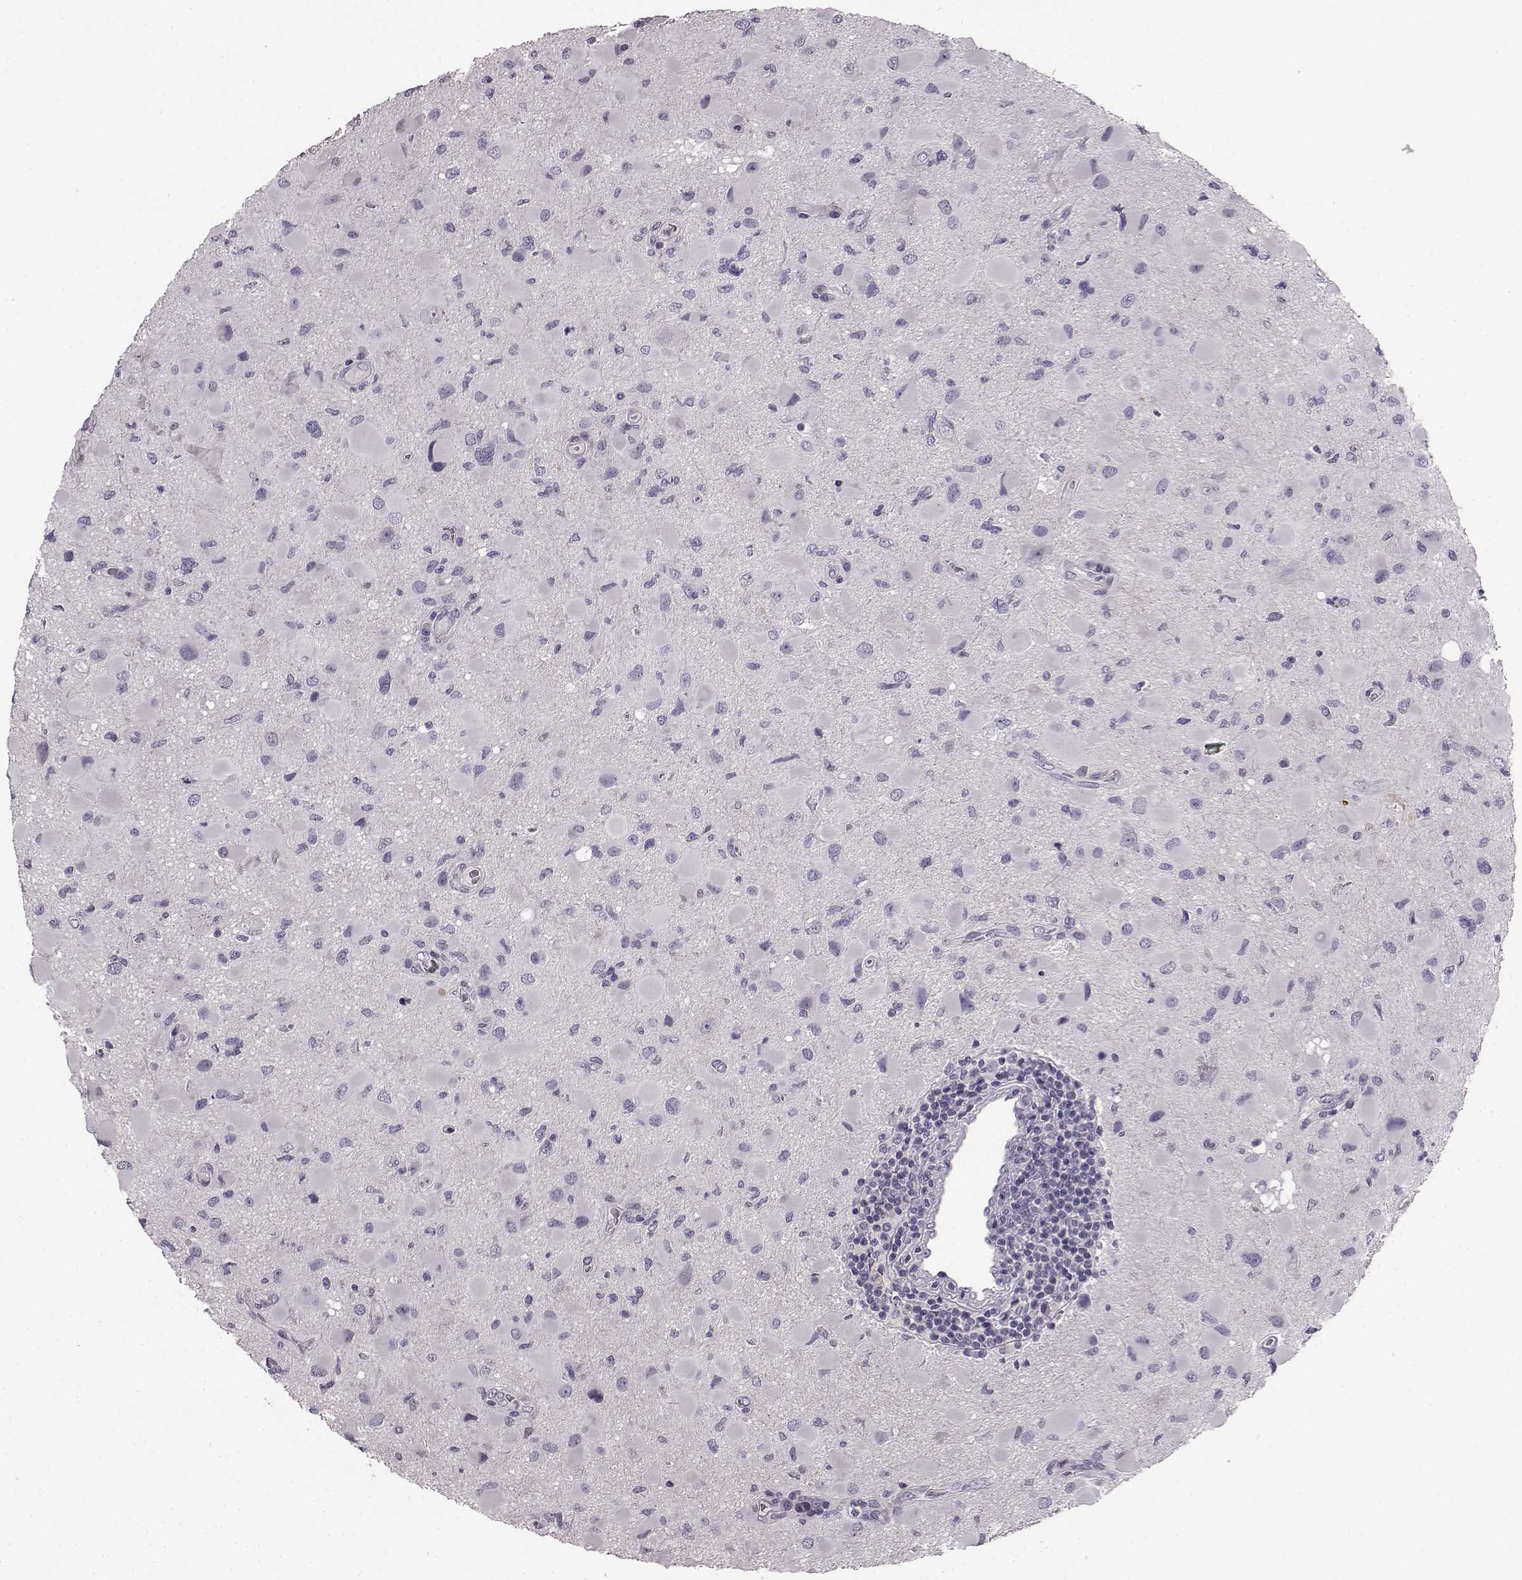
{"staining": {"intensity": "negative", "quantity": "none", "location": "none"}, "tissue": "glioma", "cell_type": "Tumor cells", "image_type": "cancer", "snomed": [{"axis": "morphology", "description": "Glioma, malignant, Low grade"}, {"axis": "topography", "description": "Brain"}], "caption": "A photomicrograph of glioma stained for a protein demonstrates no brown staining in tumor cells.", "gene": "KRT85", "patient": {"sex": "female", "age": 32}}